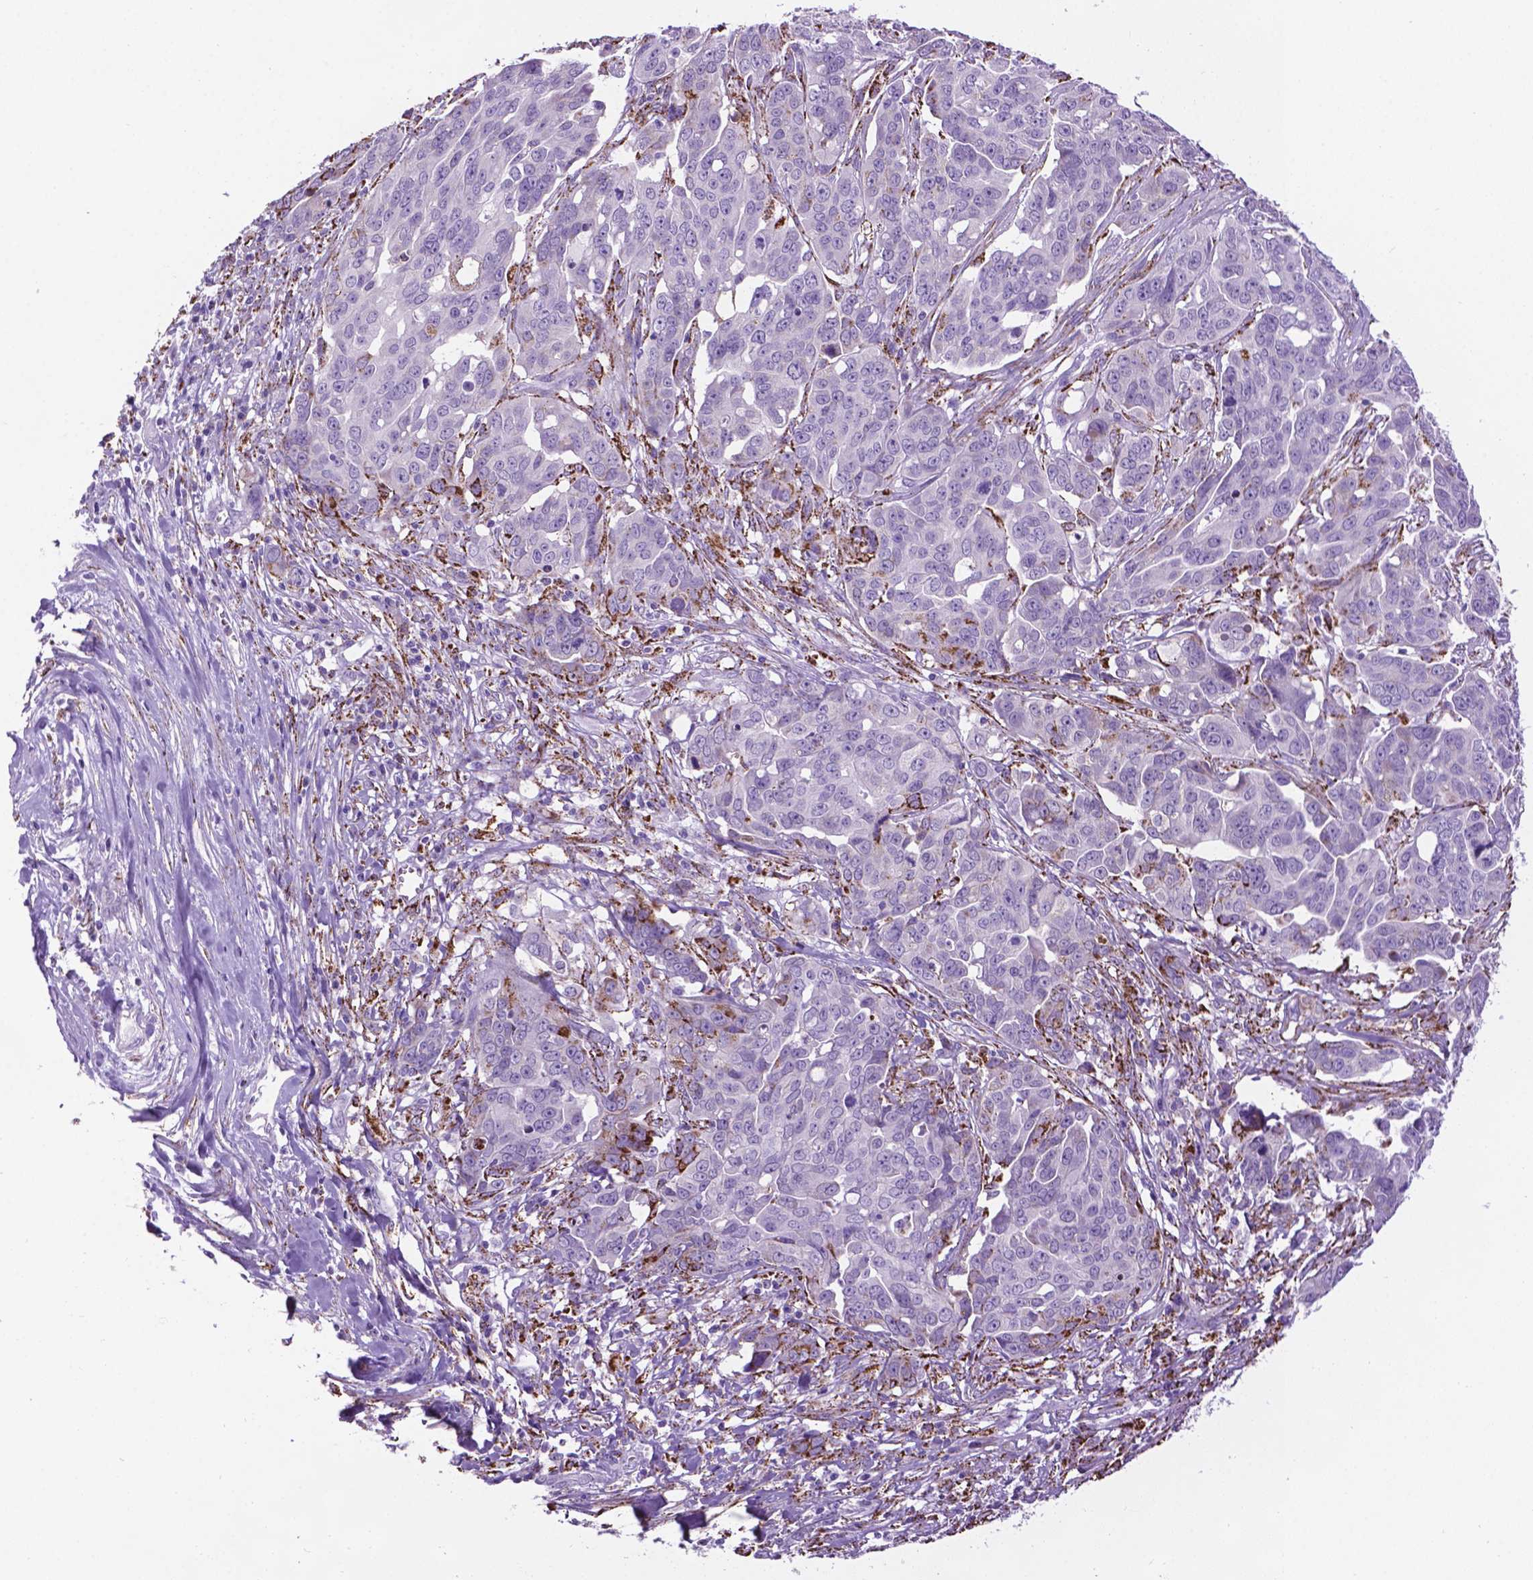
{"staining": {"intensity": "negative", "quantity": "none", "location": "none"}, "tissue": "ovarian cancer", "cell_type": "Tumor cells", "image_type": "cancer", "snomed": [{"axis": "morphology", "description": "Carcinoma, endometroid"}, {"axis": "topography", "description": "Ovary"}], "caption": "Tumor cells show no significant protein expression in endometroid carcinoma (ovarian).", "gene": "TMEM132E", "patient": {"sex": "female", "age": 78}}